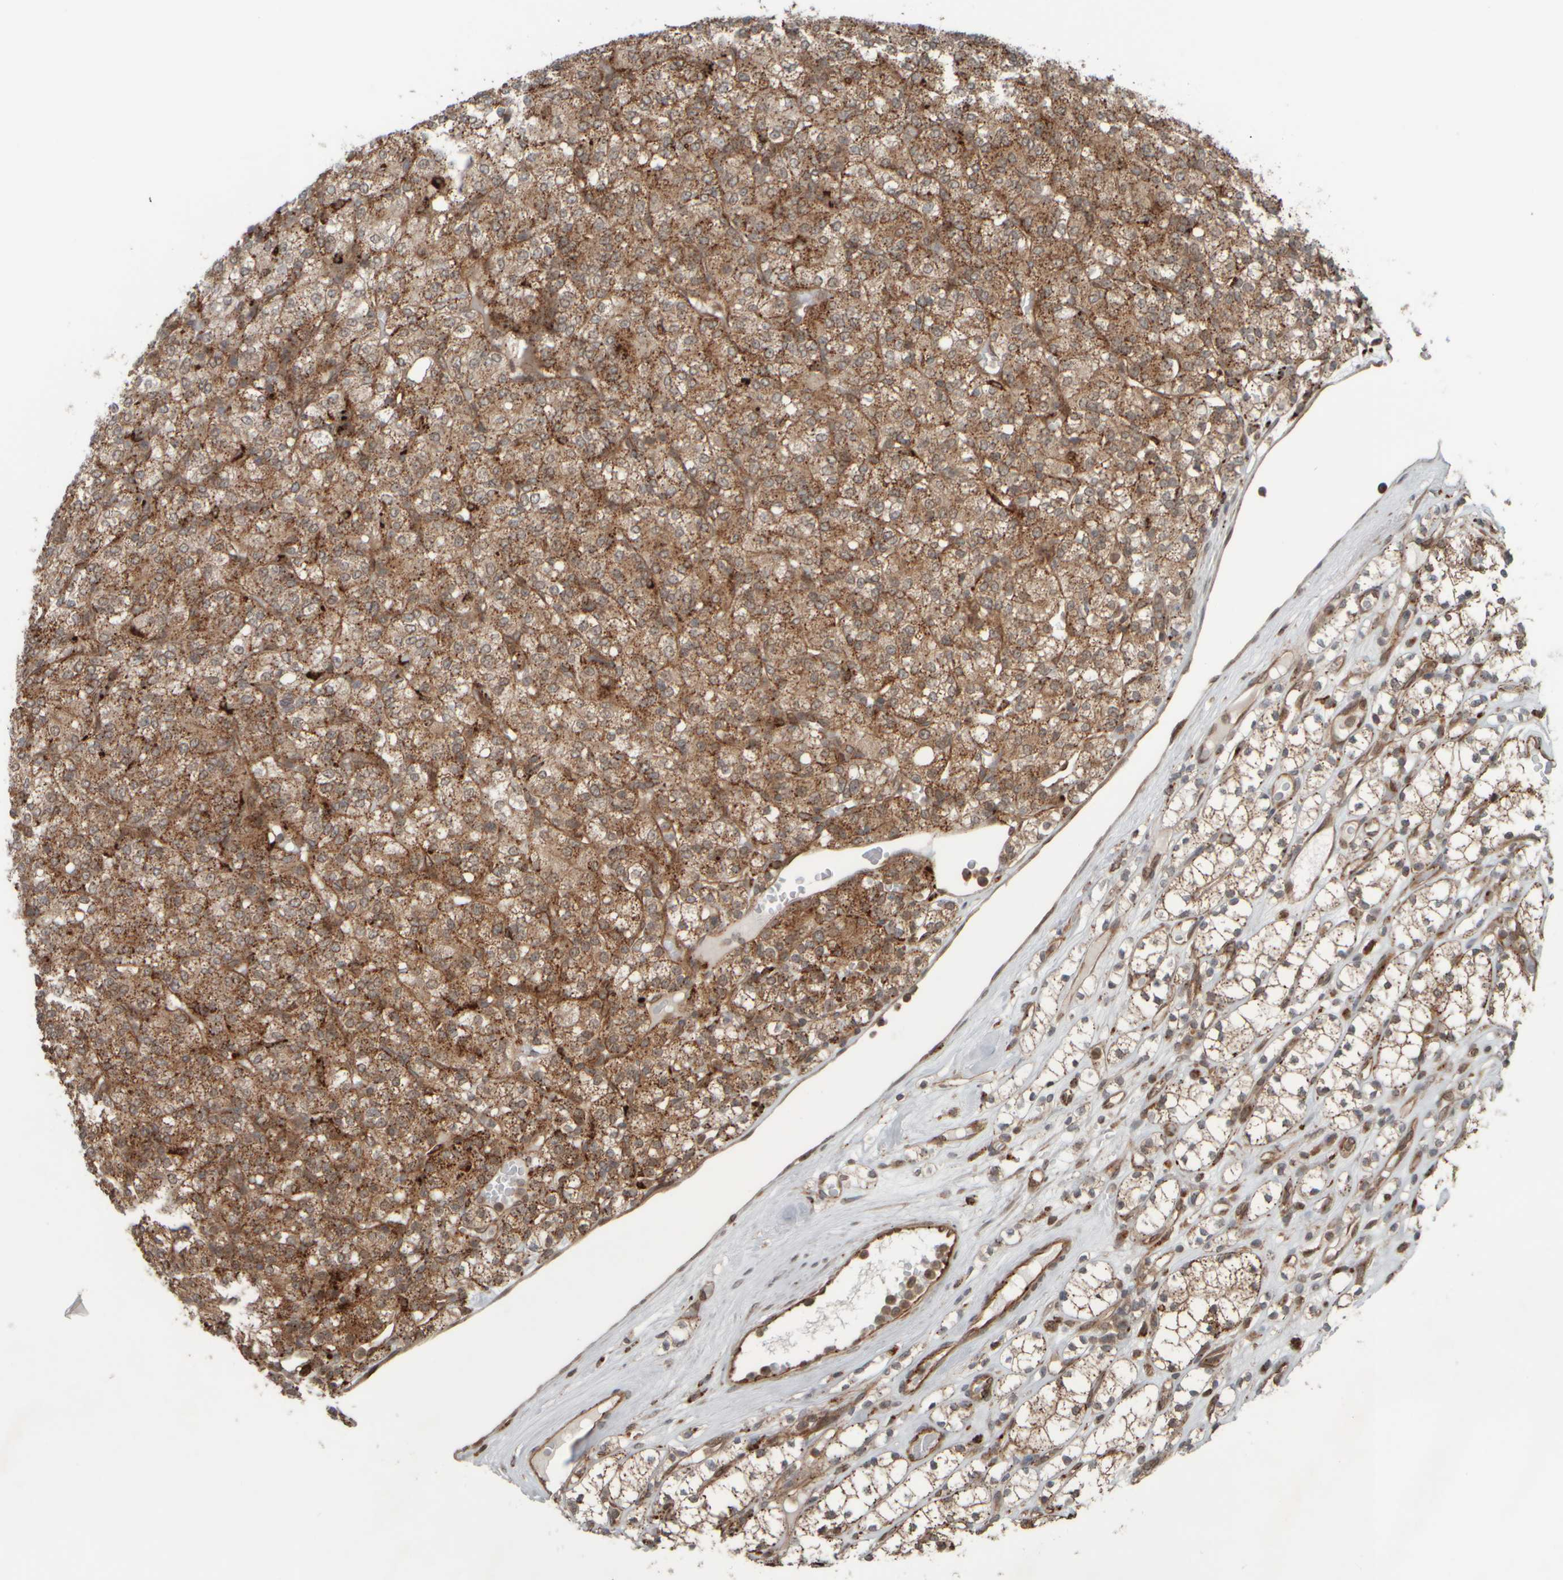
{"staining": {"intensity": "moderate", "quantity": ">75%", "location": "cytoplasmic/membranous"}, "tissue": "renal cancer", "cell_type": "Tumor cells", "image_type": "cancer", "snomed": [{"axis": "morphology", "description": "Adenocarcinoma, NOS"}, {"axis": "topography", "description": "Kidney"}], "caption": "About >75% of tumor cells in adenocarcinoma (renal) reveal moderate cytoplasmic/membranous protein expression as visualized by brown immunohistochemical staining.", "gene": "GIGYF1", "patient": {"sex": "male", "age": 77}}